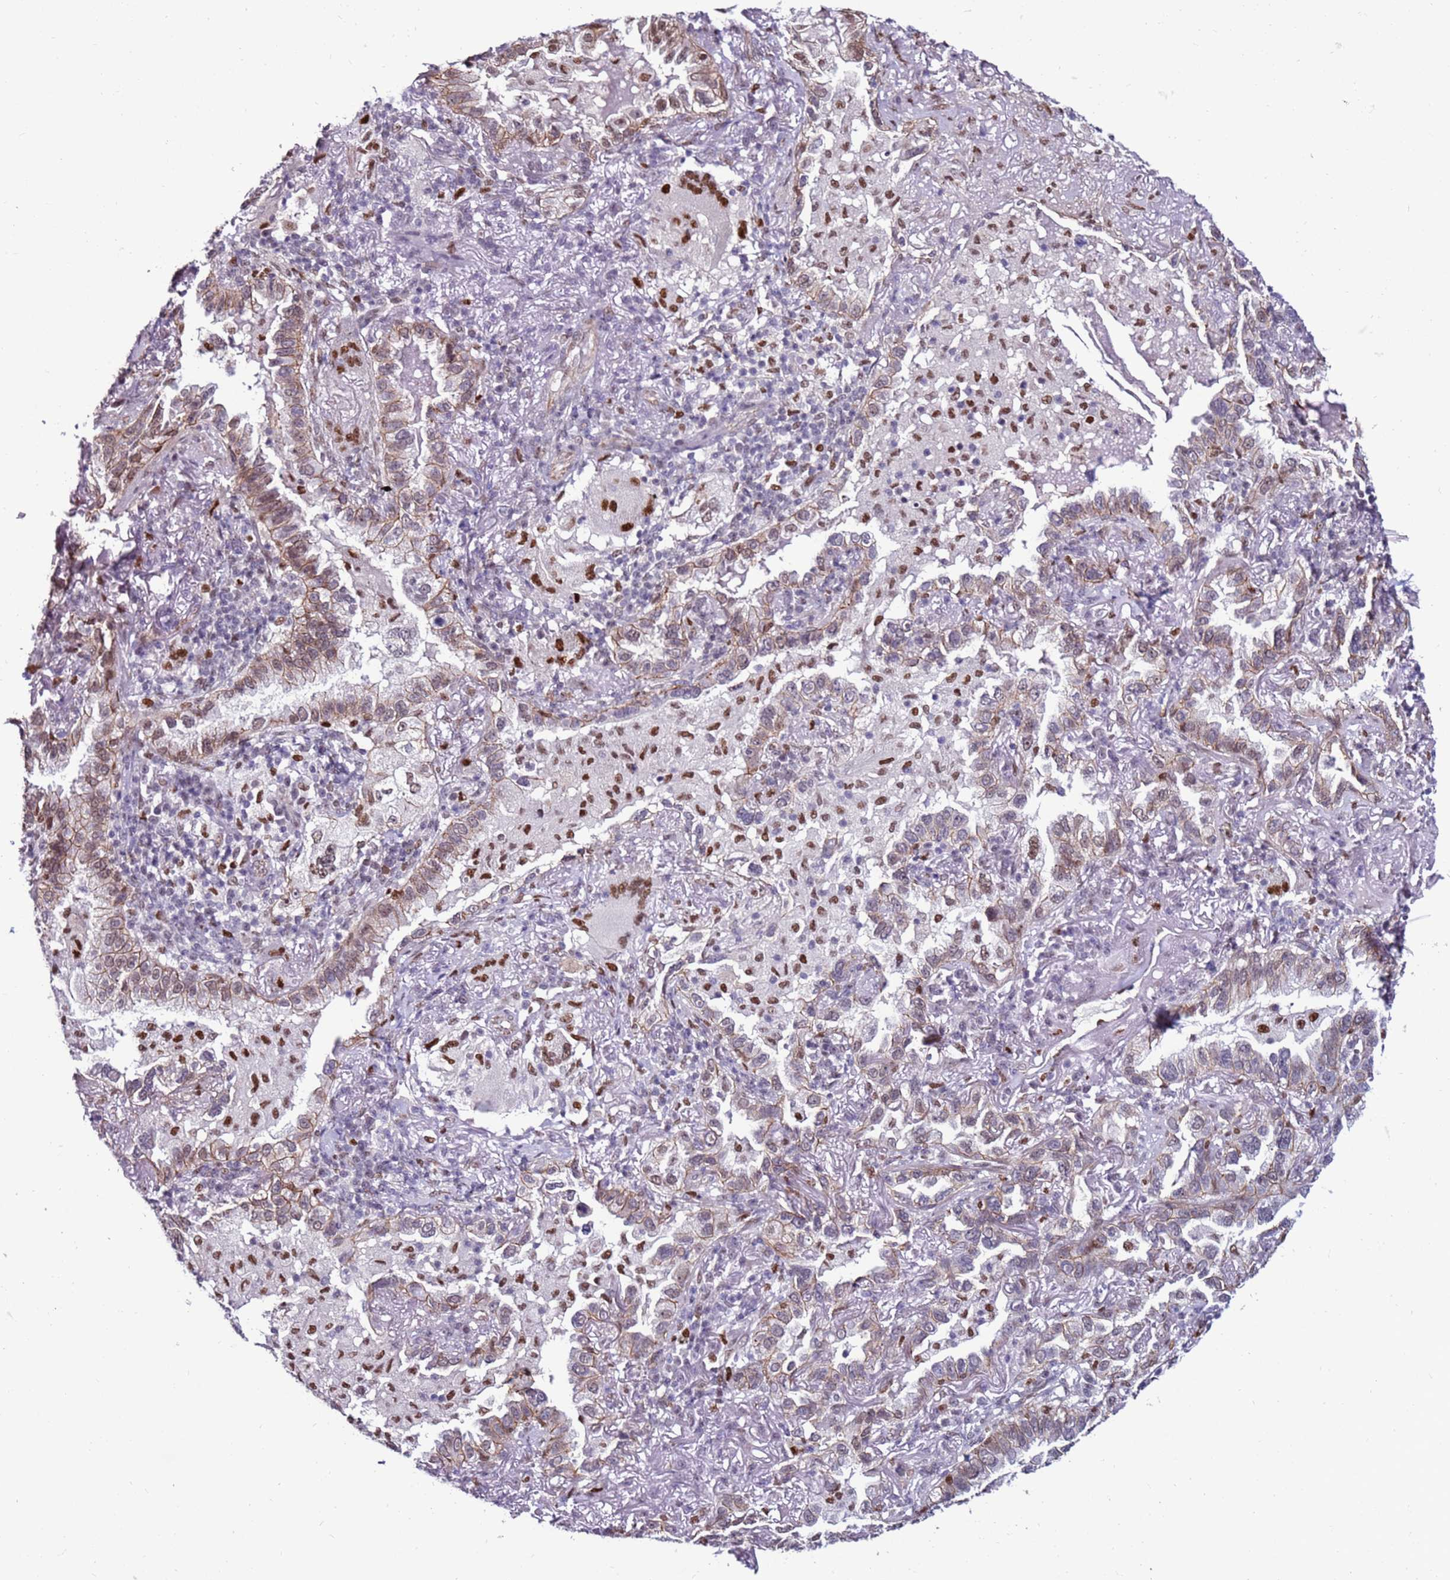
{"staining": {"intensity": "weak", "quantity": ">75%", "location": "cytoplasmic/membranous"}, "tissue": "lung cancer", "cell_type": "Tumor cells", "image_type": "cancer", "snomed": [{"axis": "morphology", "description": "Adenocarcinoma, NOS"}, {"axis": "topography", "description": "Lung"}], "caption": "Weak cytoplasmic/membranous positivity is identified in about >75% of tumor cells in adenocarcinoma (lung).", "gene": "KPNA4", "patient": {"sex": "female", "age": 69}}